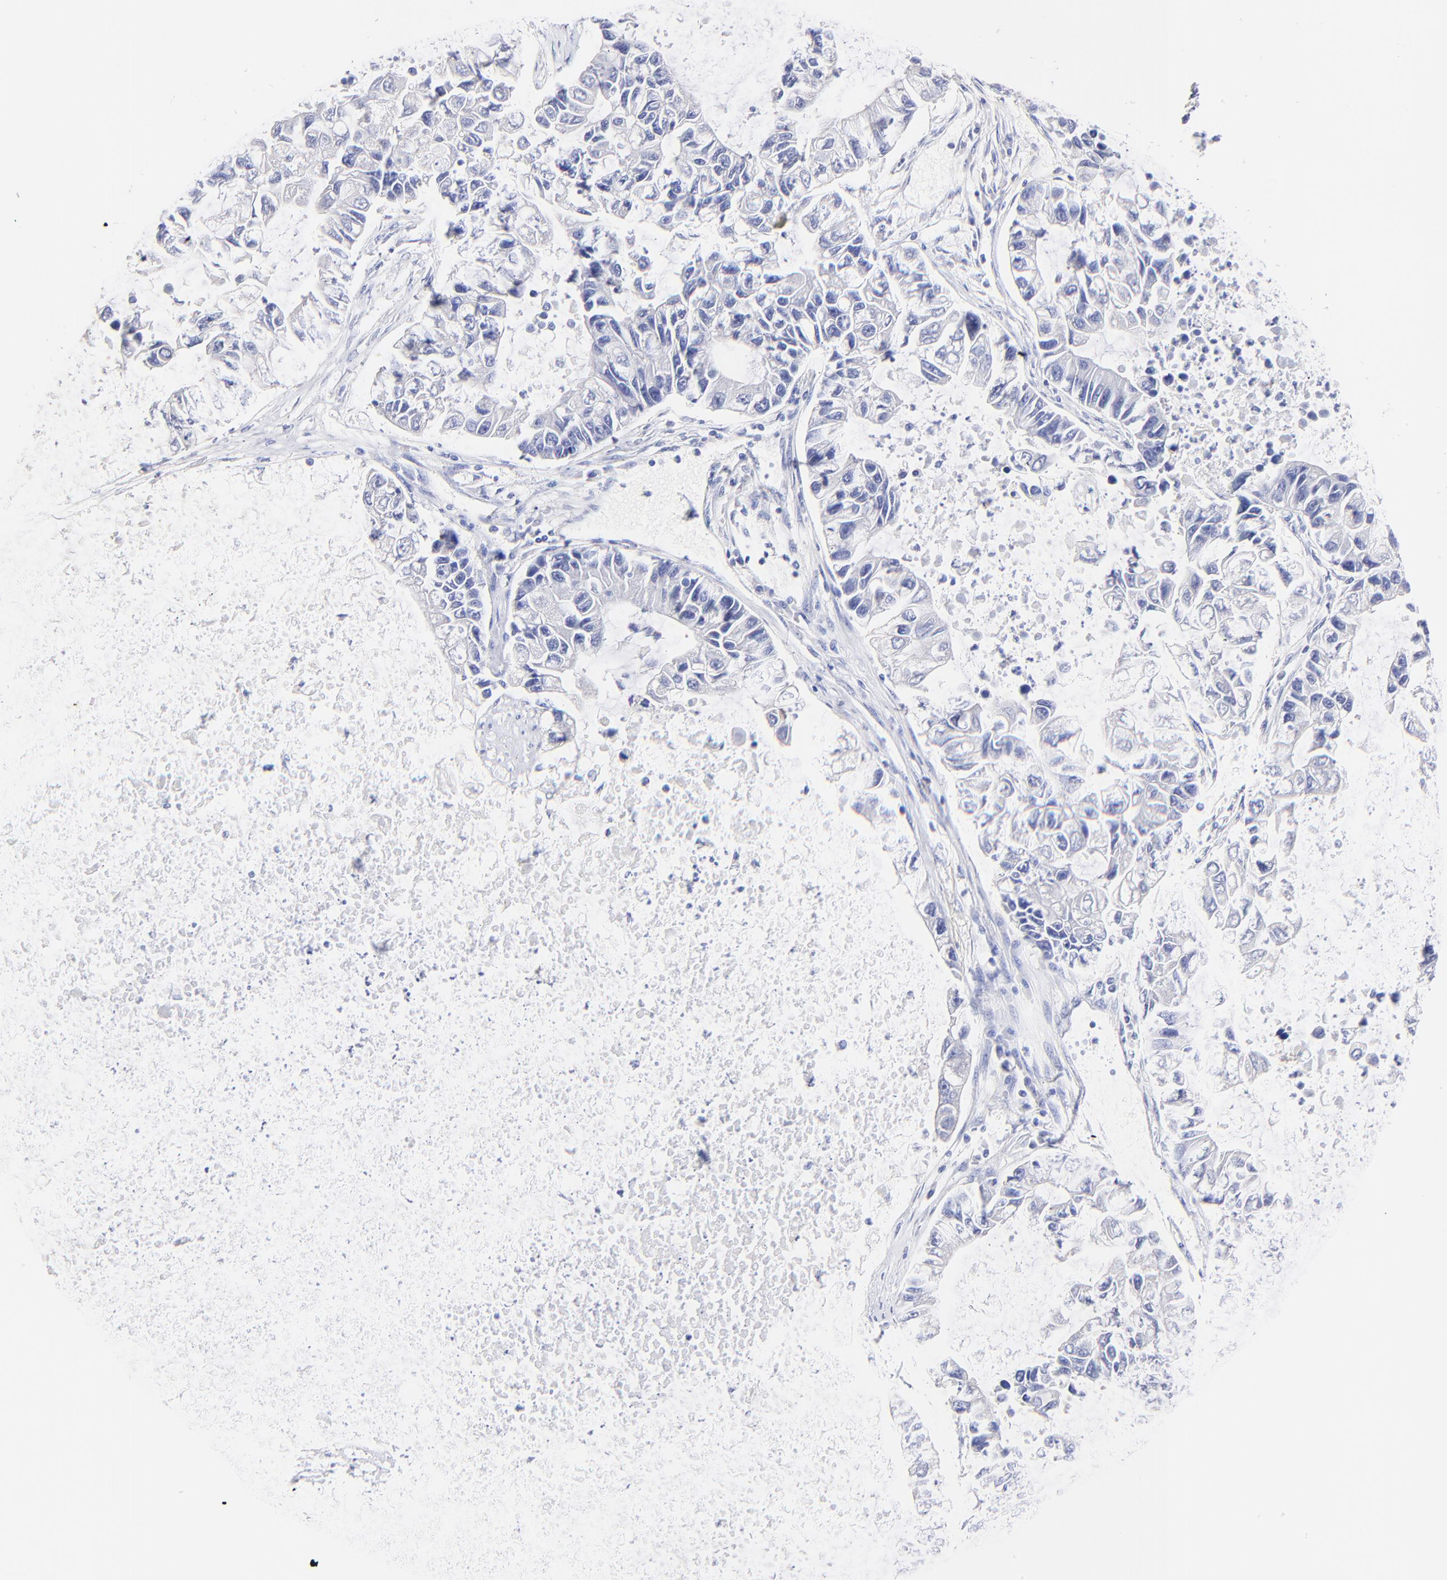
{"staining": {"intensity": "negative", "quantity": "none", "location": "none"}, "tissue": "lung cancer", "cell_type": "Tumor cells", "image_type": "cancer", "snomed": [{"axis": "morphology", "description": "Adenocarcinoma, NOS"}, {"axis": "topography", "description": "Lung"}], "caption": "Lung cancer was stained to show a protein in brown. There is no significant staining in tumor cells. (DAB immunohistochemistry, high magnification).", "gene": "RAB3A", "patient": {"sex": "female", "age": 51}}